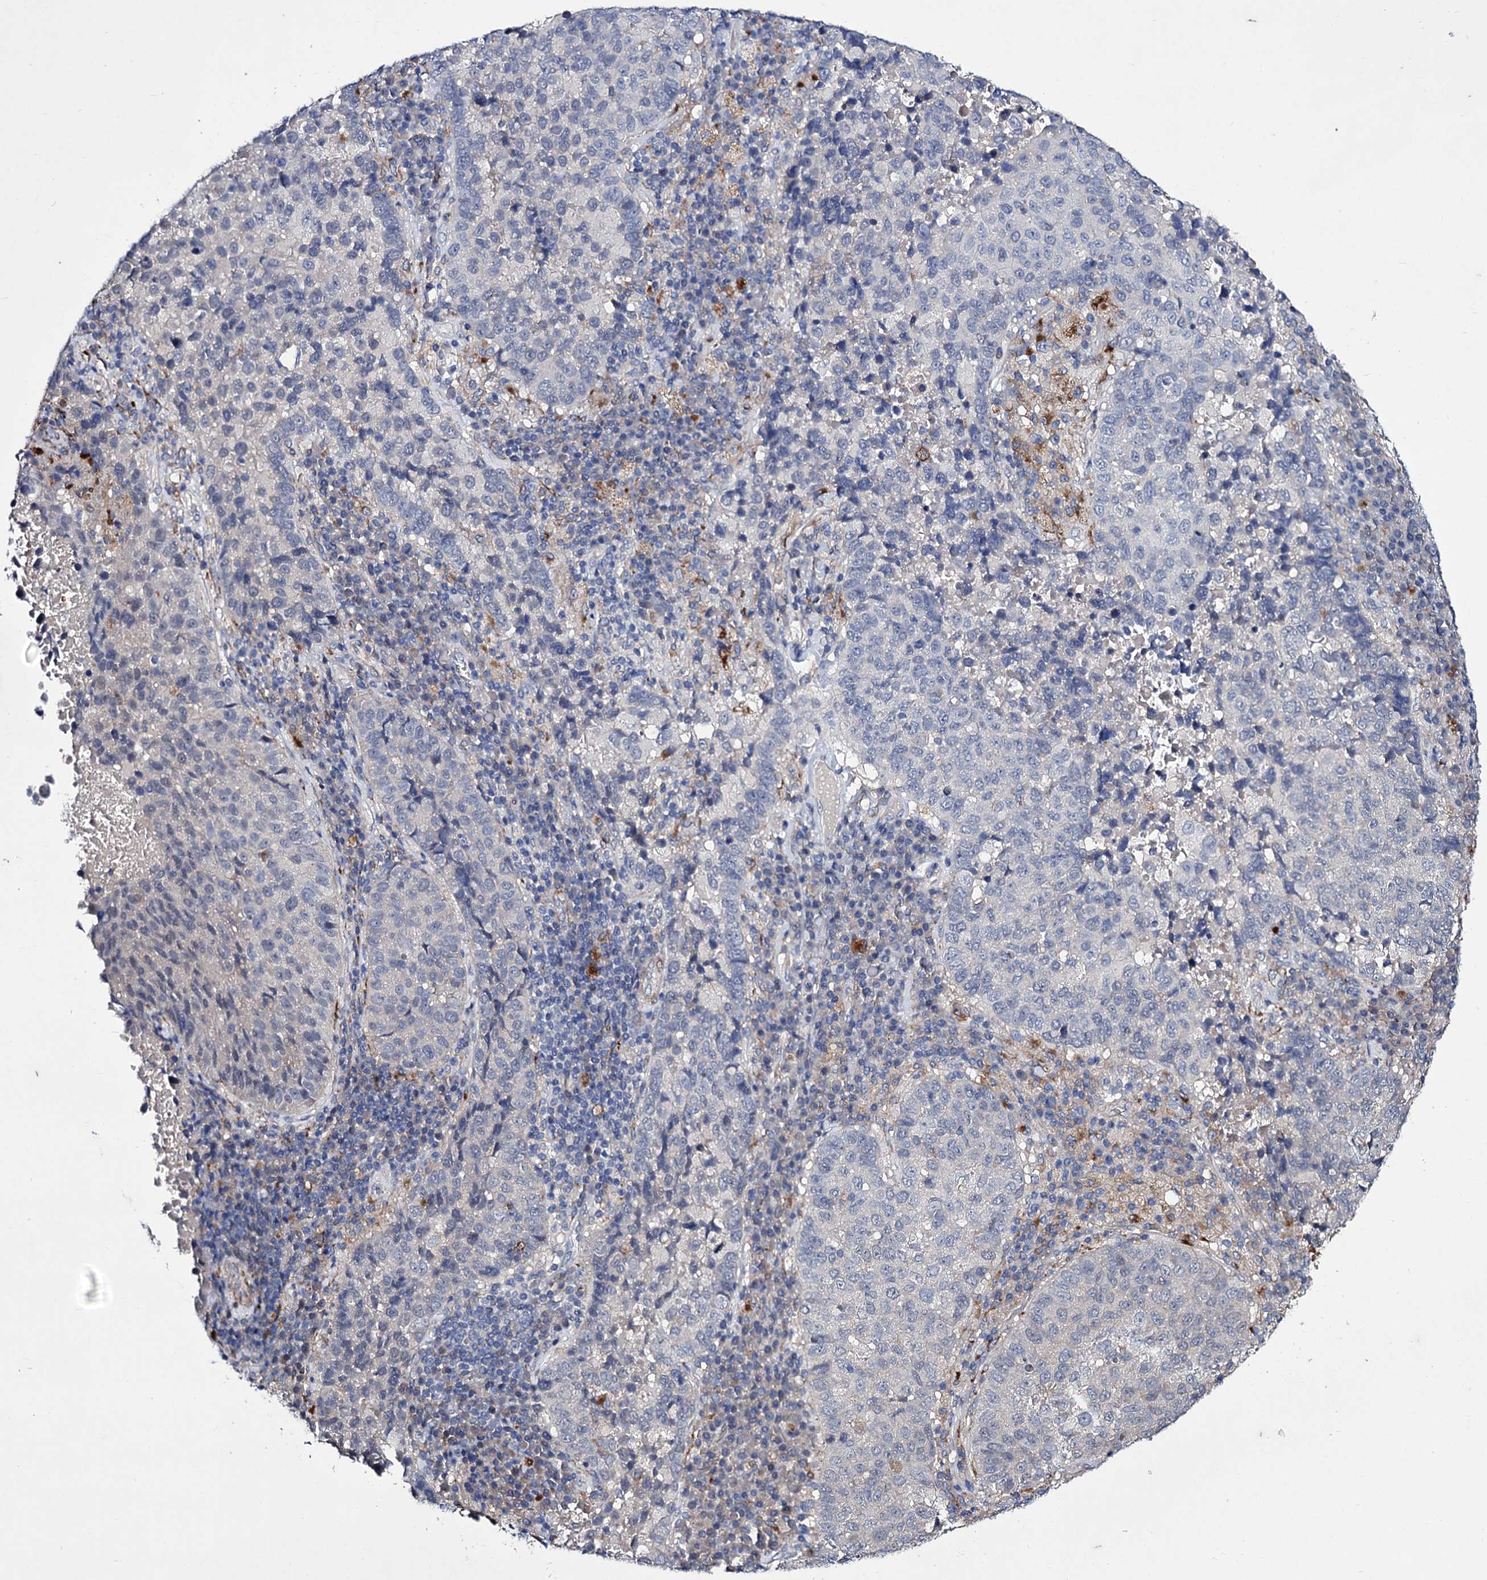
{"staining": {"intensity": "negative", "quantity": "none", "location": "none"}, "tissue": "lung cancer", "cell_type": "Tumor cells", "image_type": "cancer", "snomed": [{"axis": "morphology", "description": "Squamous cell carcinoma, NOS"}, {"axis": "topography", "description": "Lung"}], "caption": "Immunohistochemical staining of lung cancer (squamous cell carcinoma) shows no significant expression in tumor cells.", "gene": "AXL", "patient": {"sex": "male", "age": 73}}